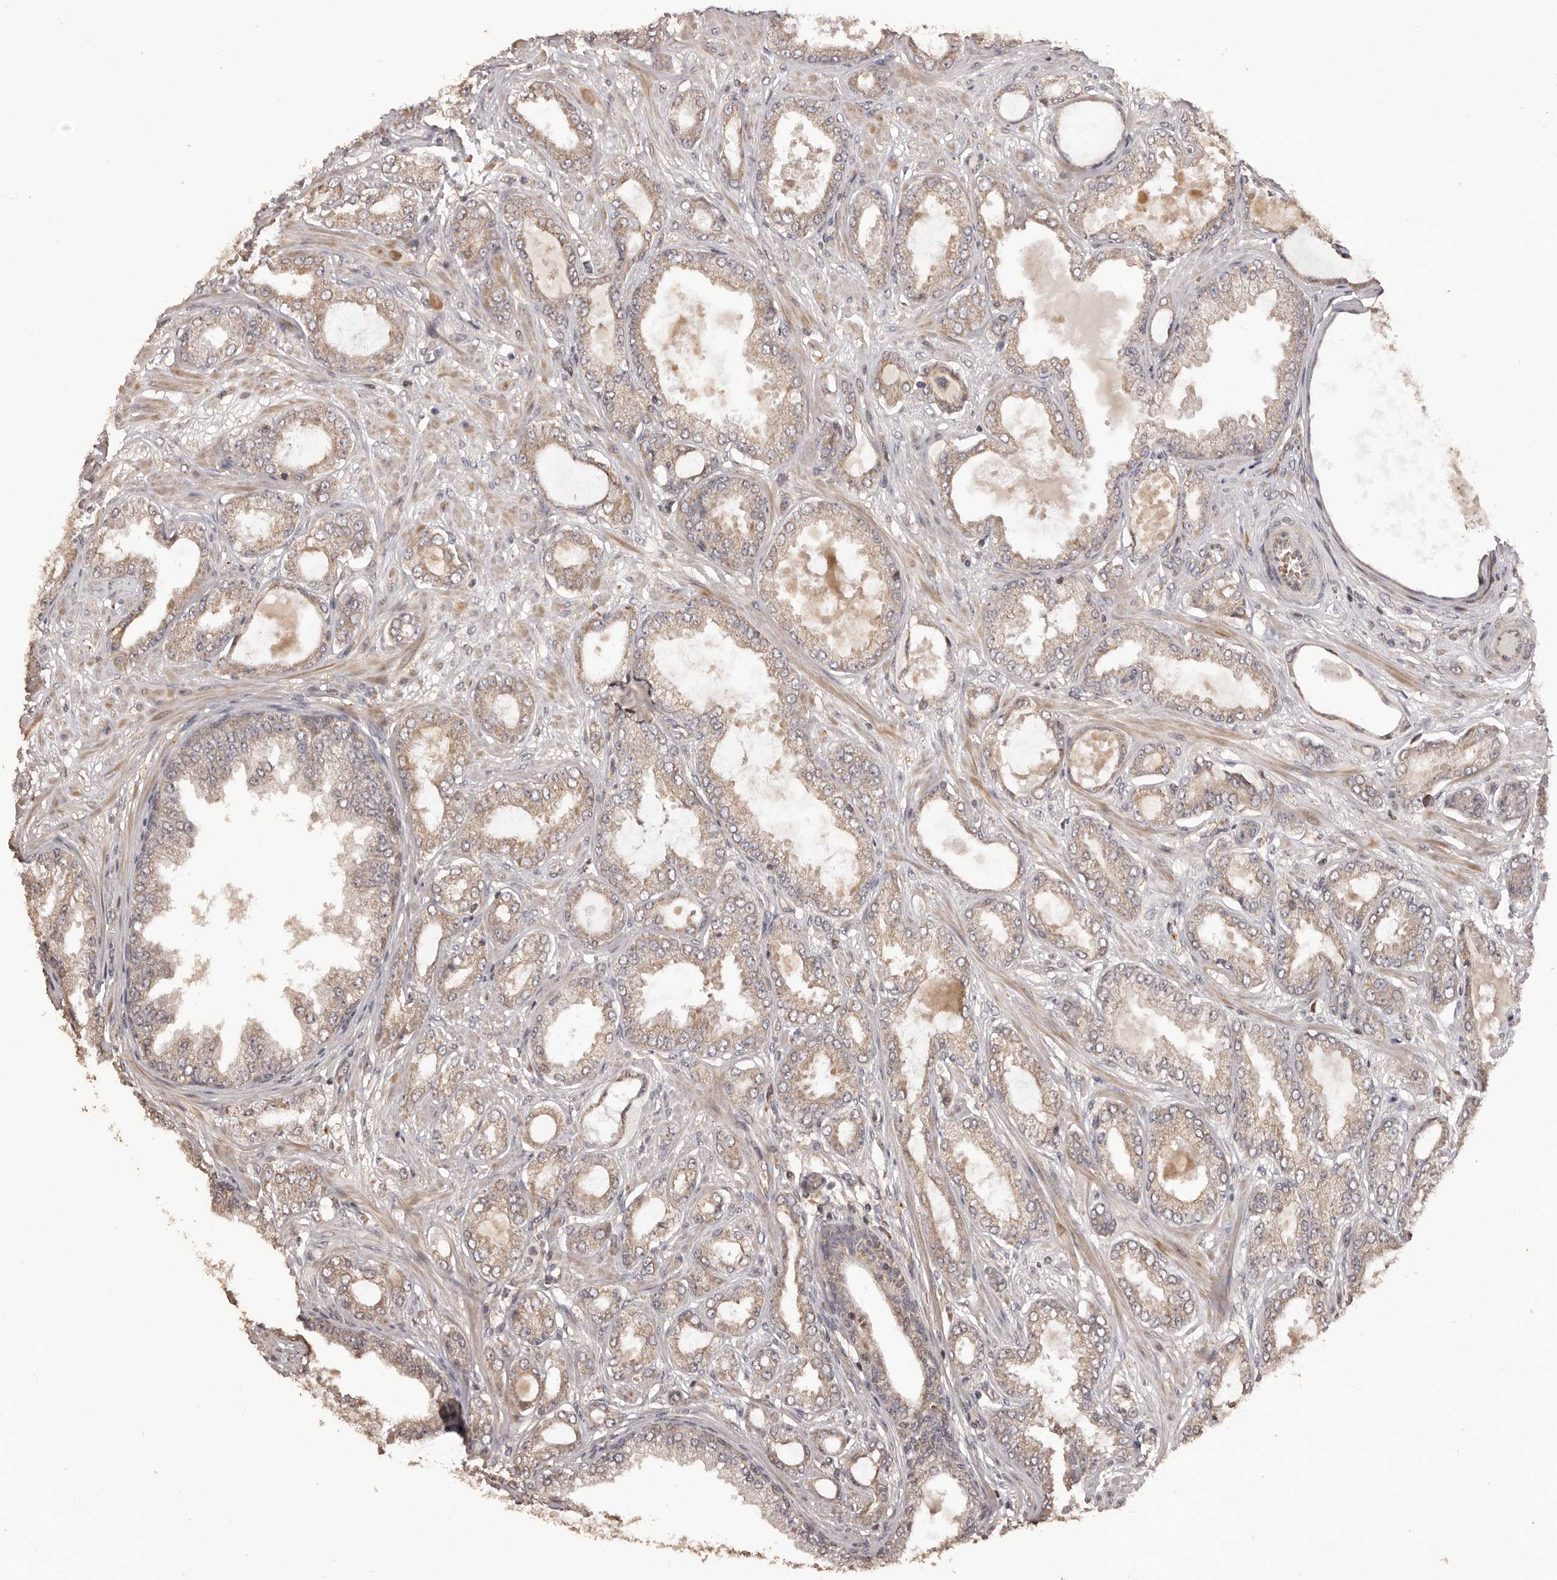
{"staining": {"intensity": "weak", "quantity": "25%-75%", "location": "cytoplasmic/membranous"}, "tissue": "prostate cancer", "cell_type": "Tumor cells", "image_type": "cancer", "snomed": [{"axis": "morphology", "description": "Adenocarcinoma, Low grade"}, {"axis": "topography", "description": "Prostate"}], "caption": "Immunohistochemical staining of prostate cancer (low-grade adenocarcinoma) exhibits low levels of weak cytoplasmic/membranous positivity in about 25%-75% of tumor cells.", "gene": "QRSL1", "patient": {"sex": "male", "age": 63}}